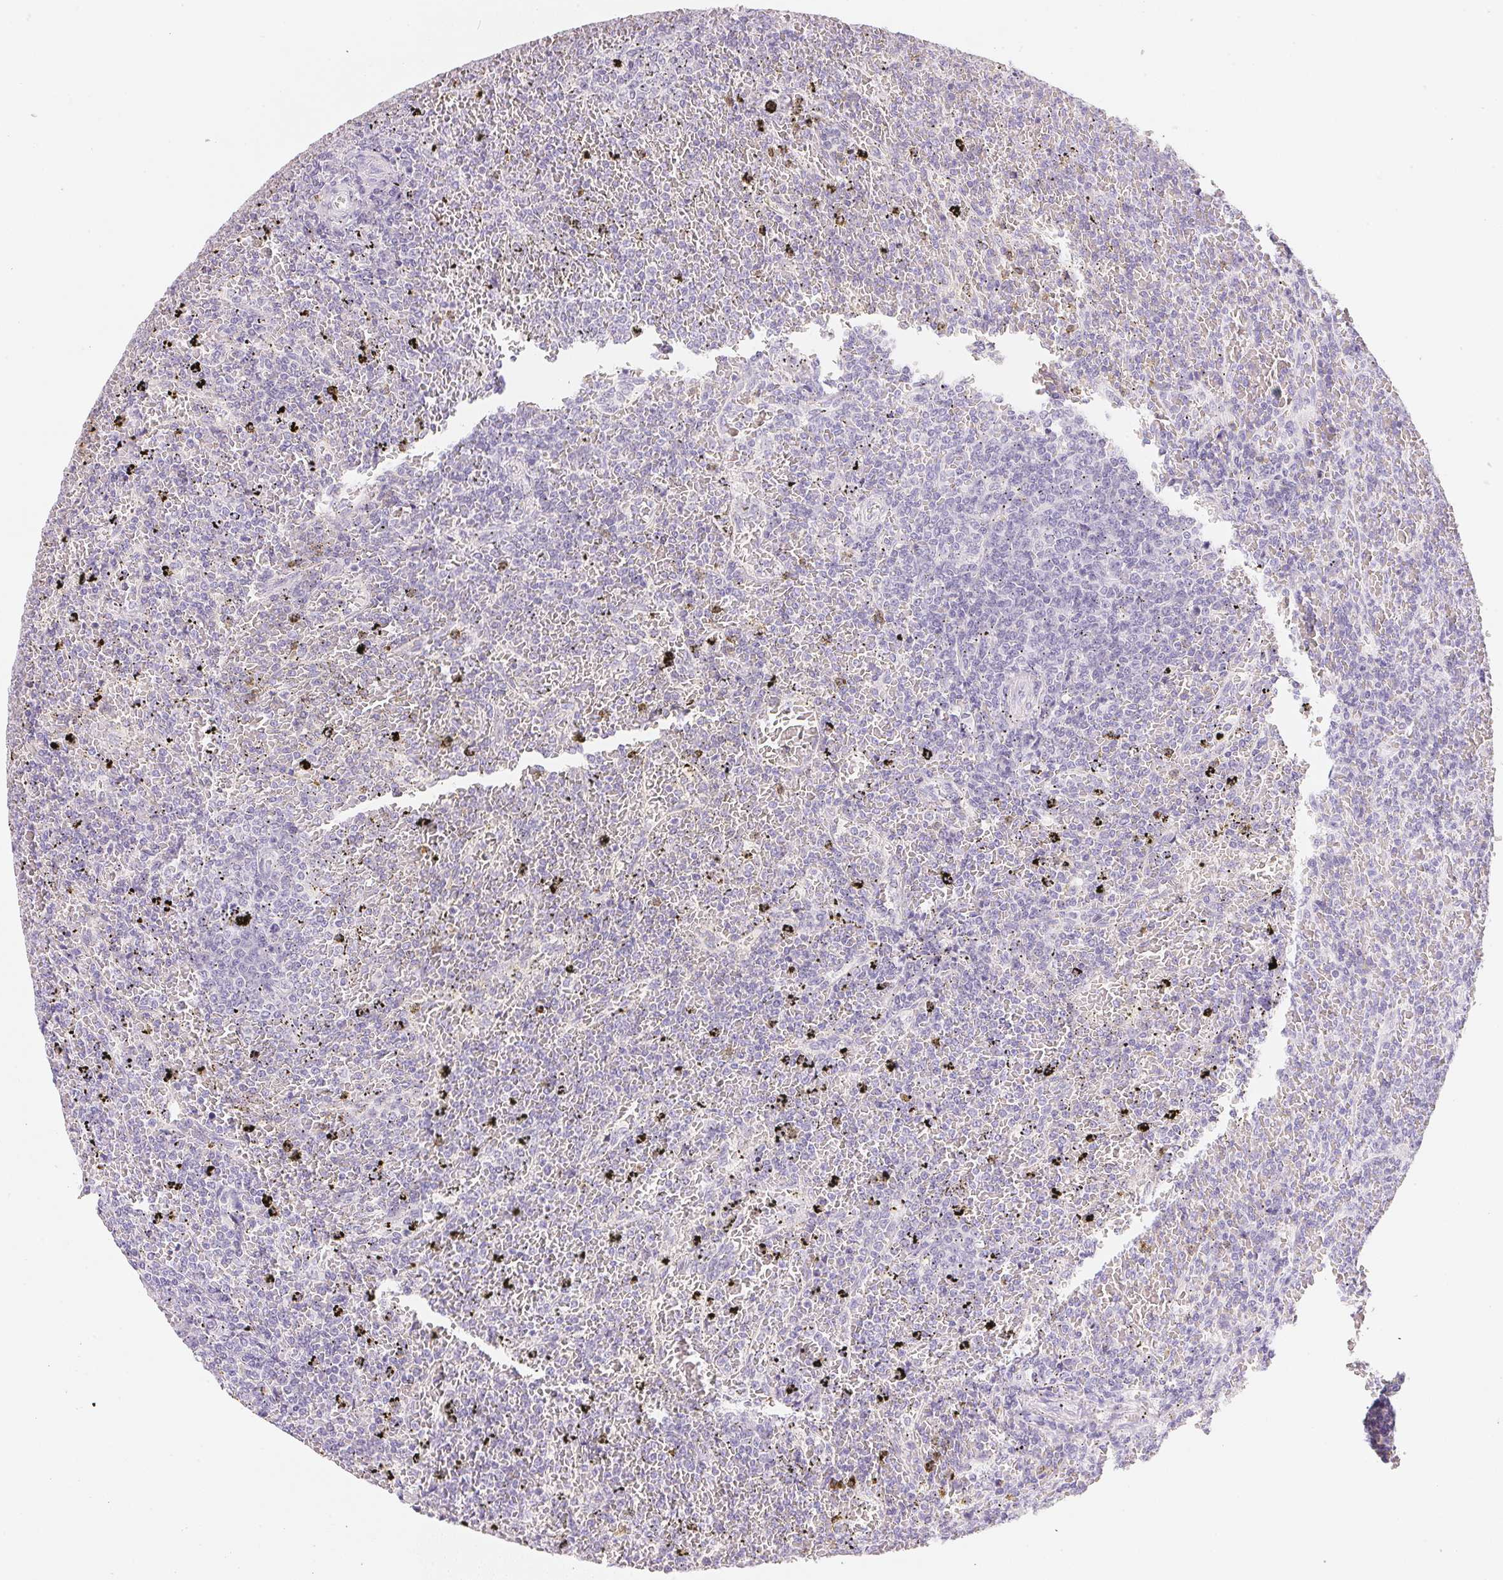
{"staining": {"intensity": "negative", "quantity": "none", "location": "none"}, "tissue": "lymphoma", "cell_type": "Tumor cells", "image_type": "cancer", "snomed": [{"axis": "morphology", "description": "Malignant lymphoma, non-Hodgkin's type, Low grade"}, {"axis": "topography", "description": "Spleen"}], "caption": "Human lymphoma stained for a protein using immunohistochemistry shows no positivity in tumor cells.", "gene": "ACP3", "patient": {"sex": "female", "age": 77}}